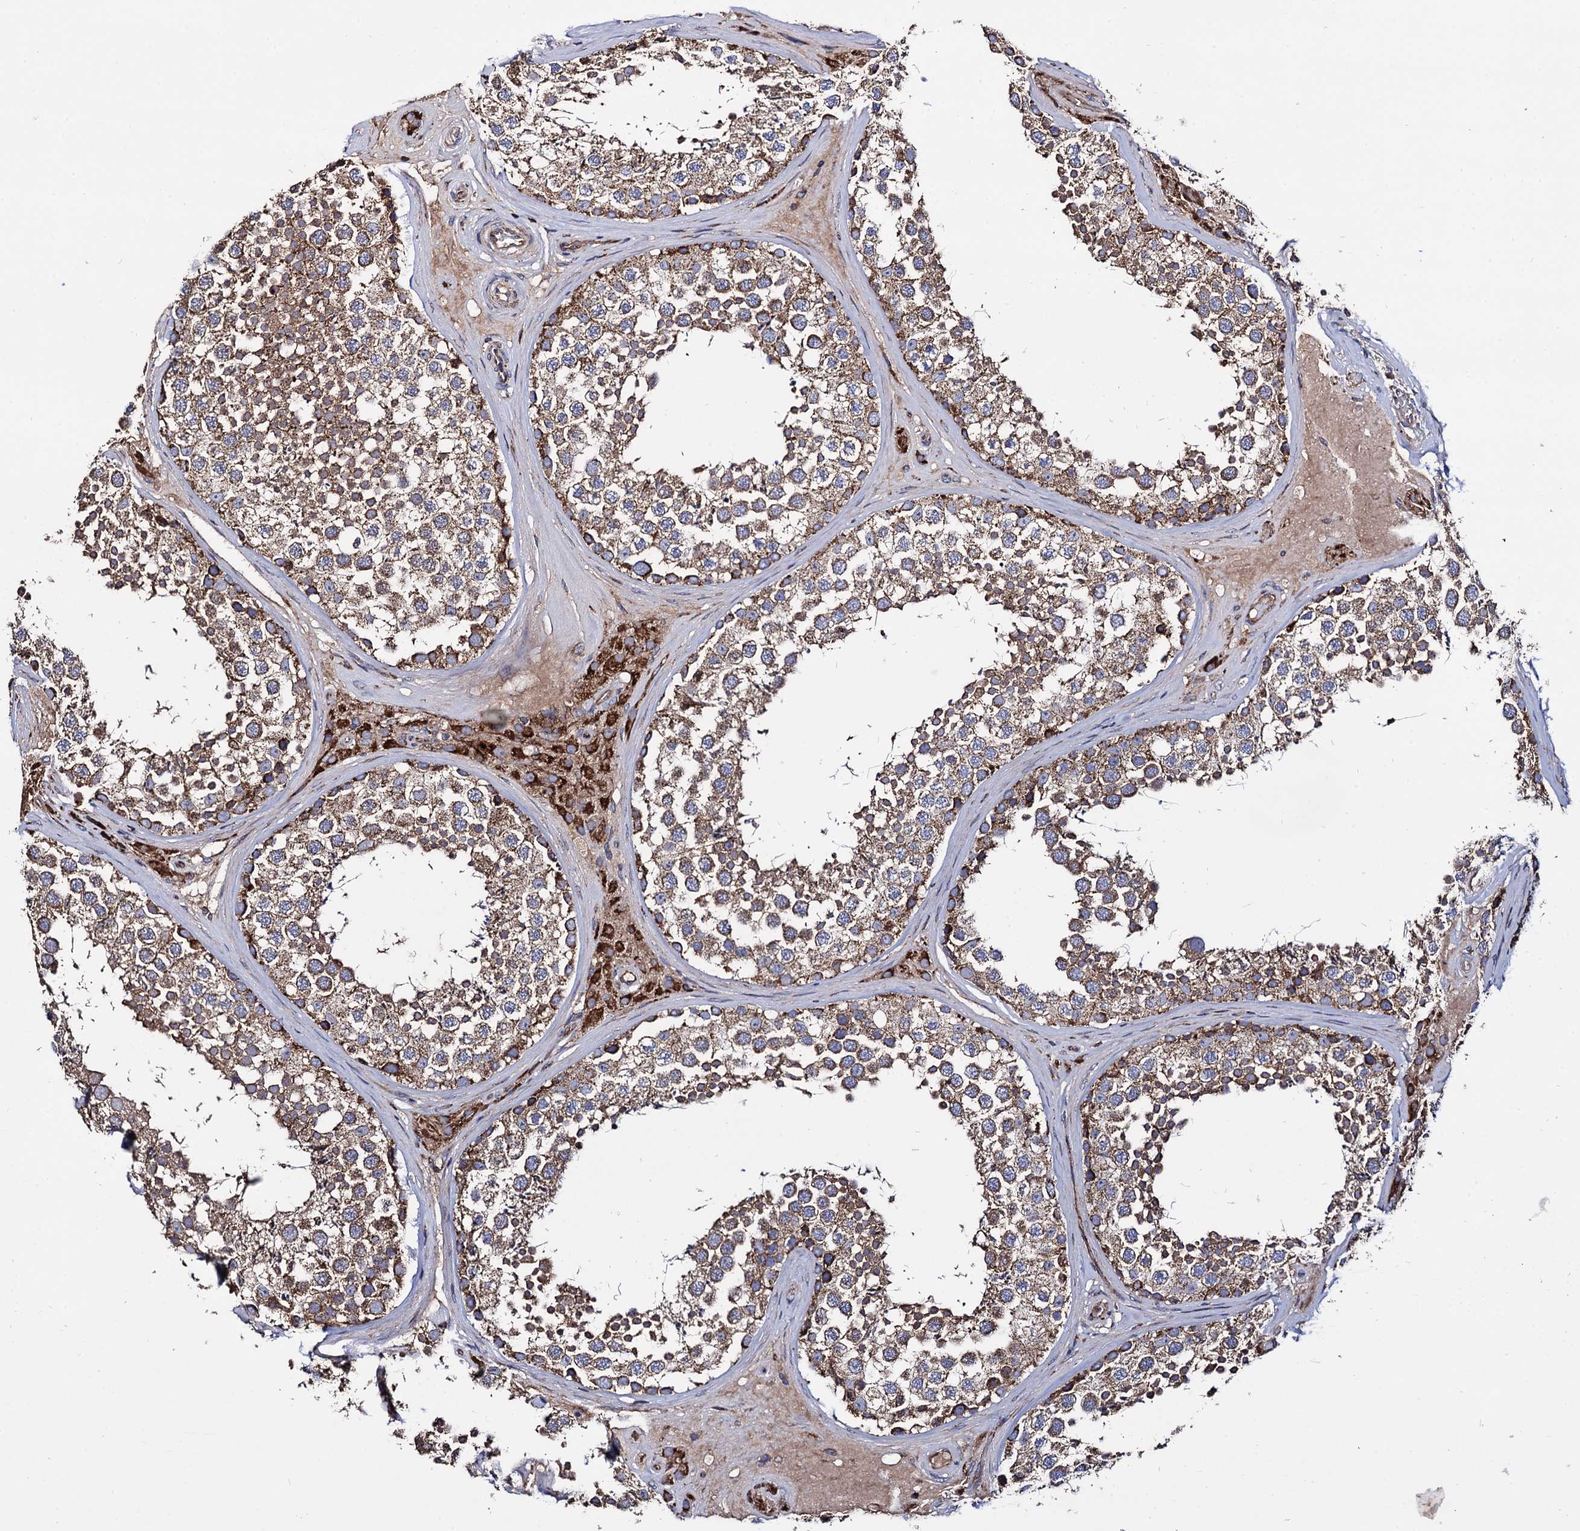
{"staining": {"intensity": "strong", "quantity": ">75%", "location": "cytoplasmic/membranous"}, "tissue": "testis", "cell_type": "Cells in seminiferous ducts", "image_type": "normal", "snomed": [{"axis": "morphology", "description": "Normal tissue, NOS"}, {"axis": "topography", "description": "Testis"}], "caption": "Brown immunohistochemical staining in unremarkable testis exhibits strong cytoplasmic/membranous staining in about >75% of cells in seminiferous ducts. (brown staining indicates protein expression, while blue staining denotes nuclei).", "gene": "IQCH", "patient": {"sex": "male", "age": 46}}